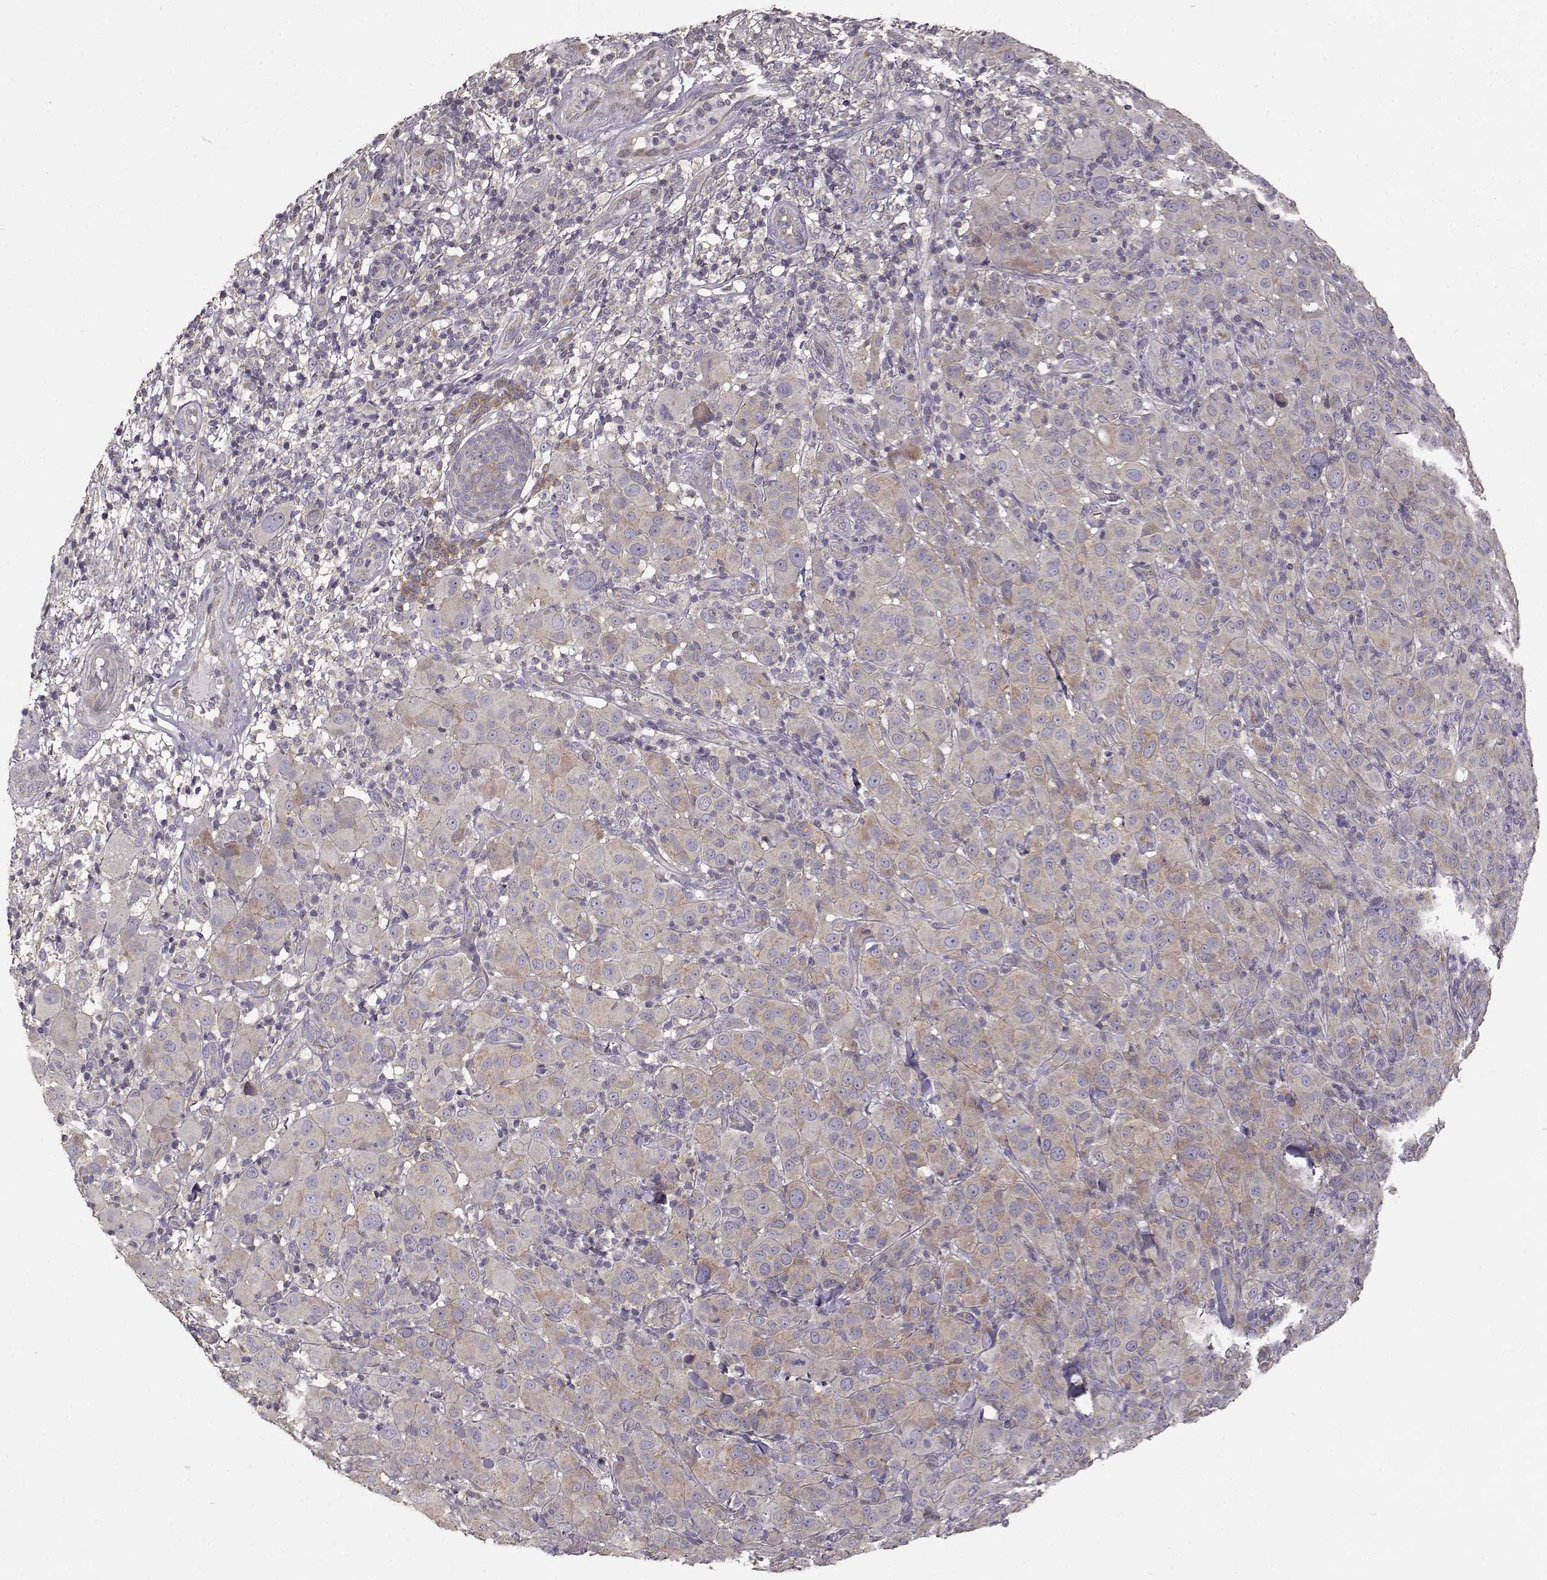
{"staining": {"intensity": "weak", "quantity": ">75%", "location": "cytoplasmic/membranous"}, "tissue": "melanoma", "cell_type": "Tumor cells", "image_type": "cancer", "snomed": [{"axis": "morphology", "description": "Malignant melanoma, NOS"}, {"axis": "topography", "description": "Skin"}], "caption": "Weak cytoplasmic/membranous expression is seen in approximately >75% of tumor cells in malignant melanoma.", "gene": "ERBB3", "patient": {"sex": "female", "age": 87}}